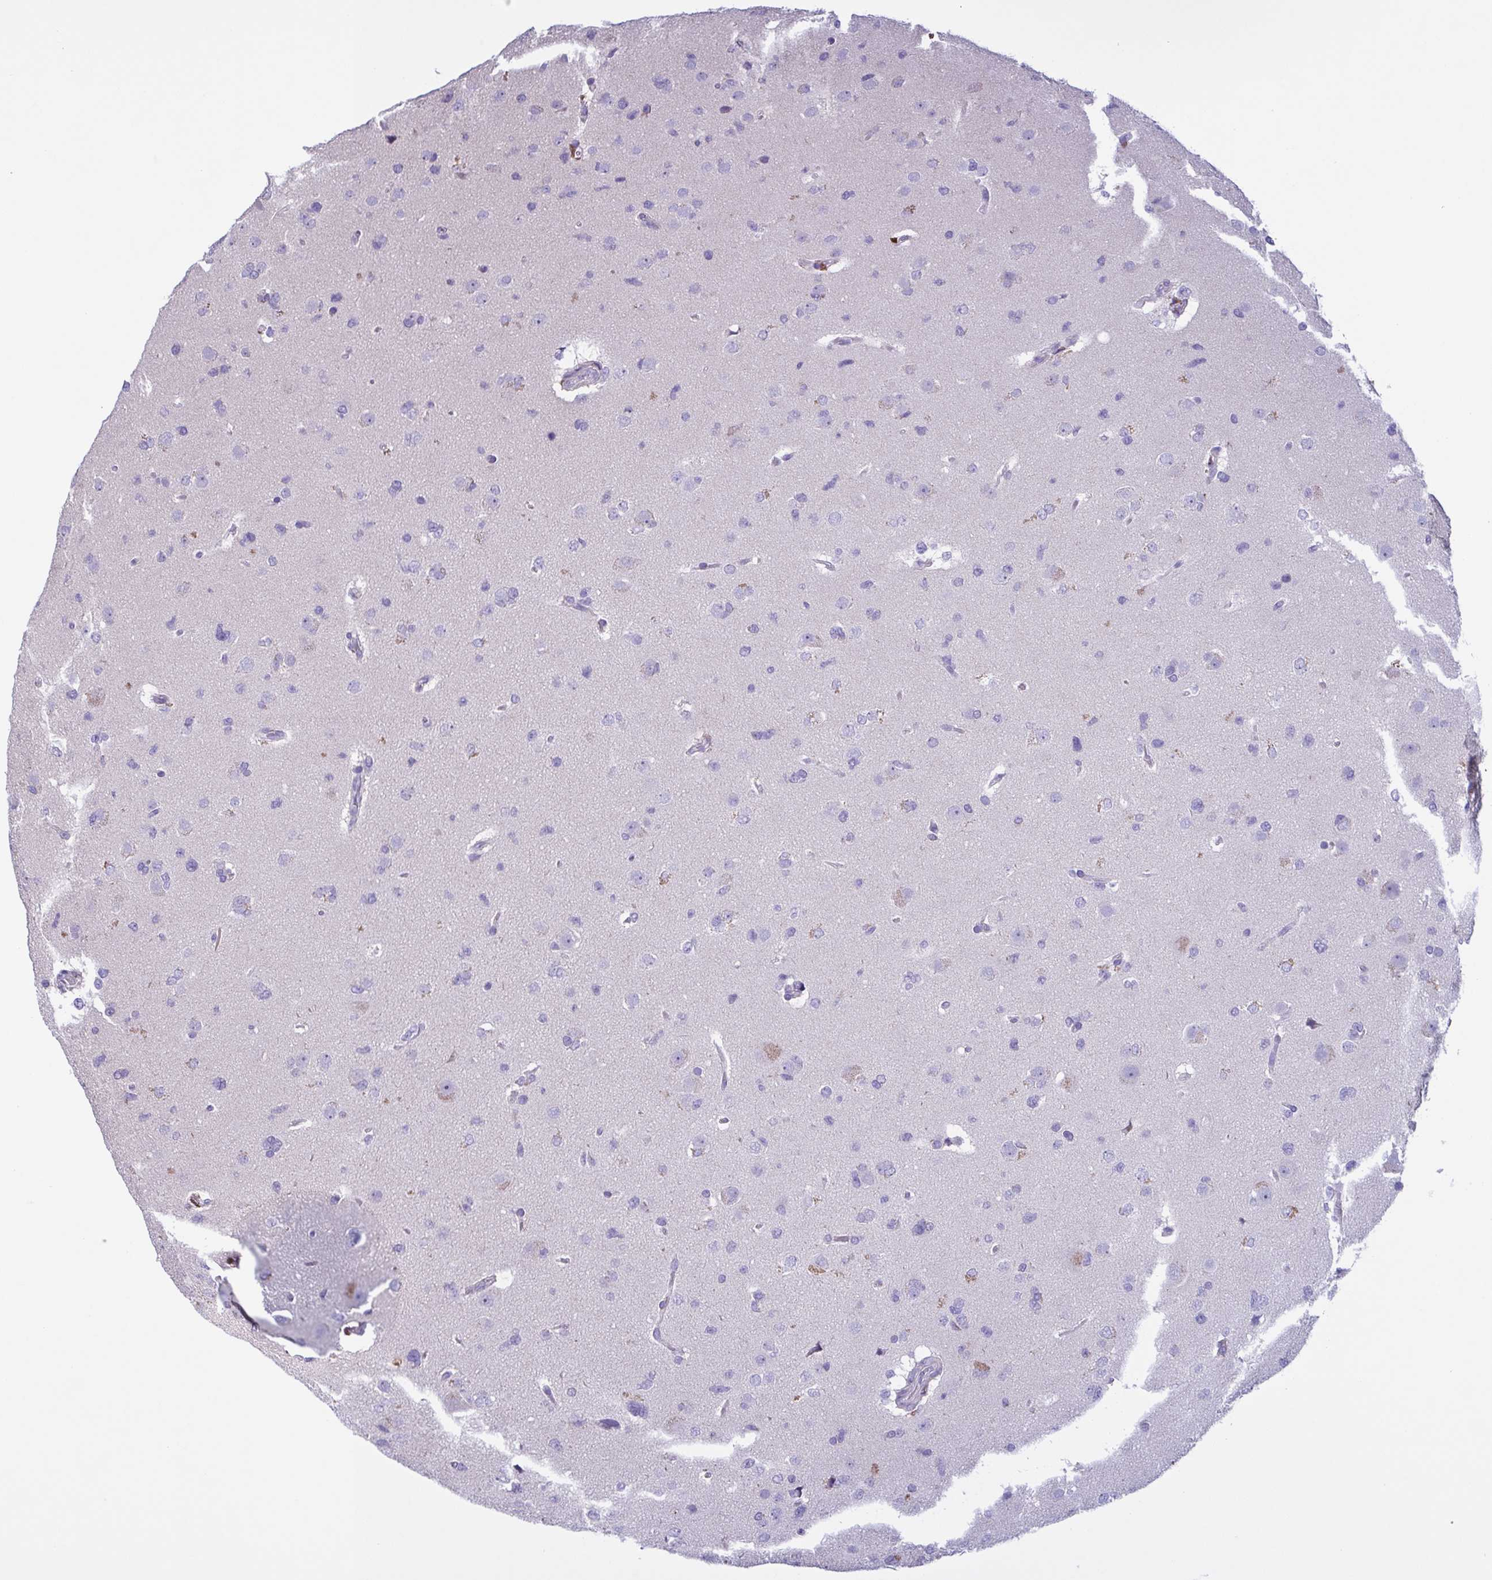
{"staining": {"intensity": "negative", "quantity": "none", "location": "none"}, "tissue": "glioma", "cell_type": "Tumor cells", "image_type": "cancer", "snomed": [{"axis": "morphology", "description": "Glioma, malignant, Low grade"}, {"axis": "topography", "description": "Brain"}], "caption": "Micrograph shows no significant protein positivity in tumor cells of malignant glioma (low-grade). (DAB (3,3'-diaminobenzidine) immunohistochemistry with hematoxylin counter stain).", "gene": "F13B", "patient": {"sex": "female", "age": 55}}